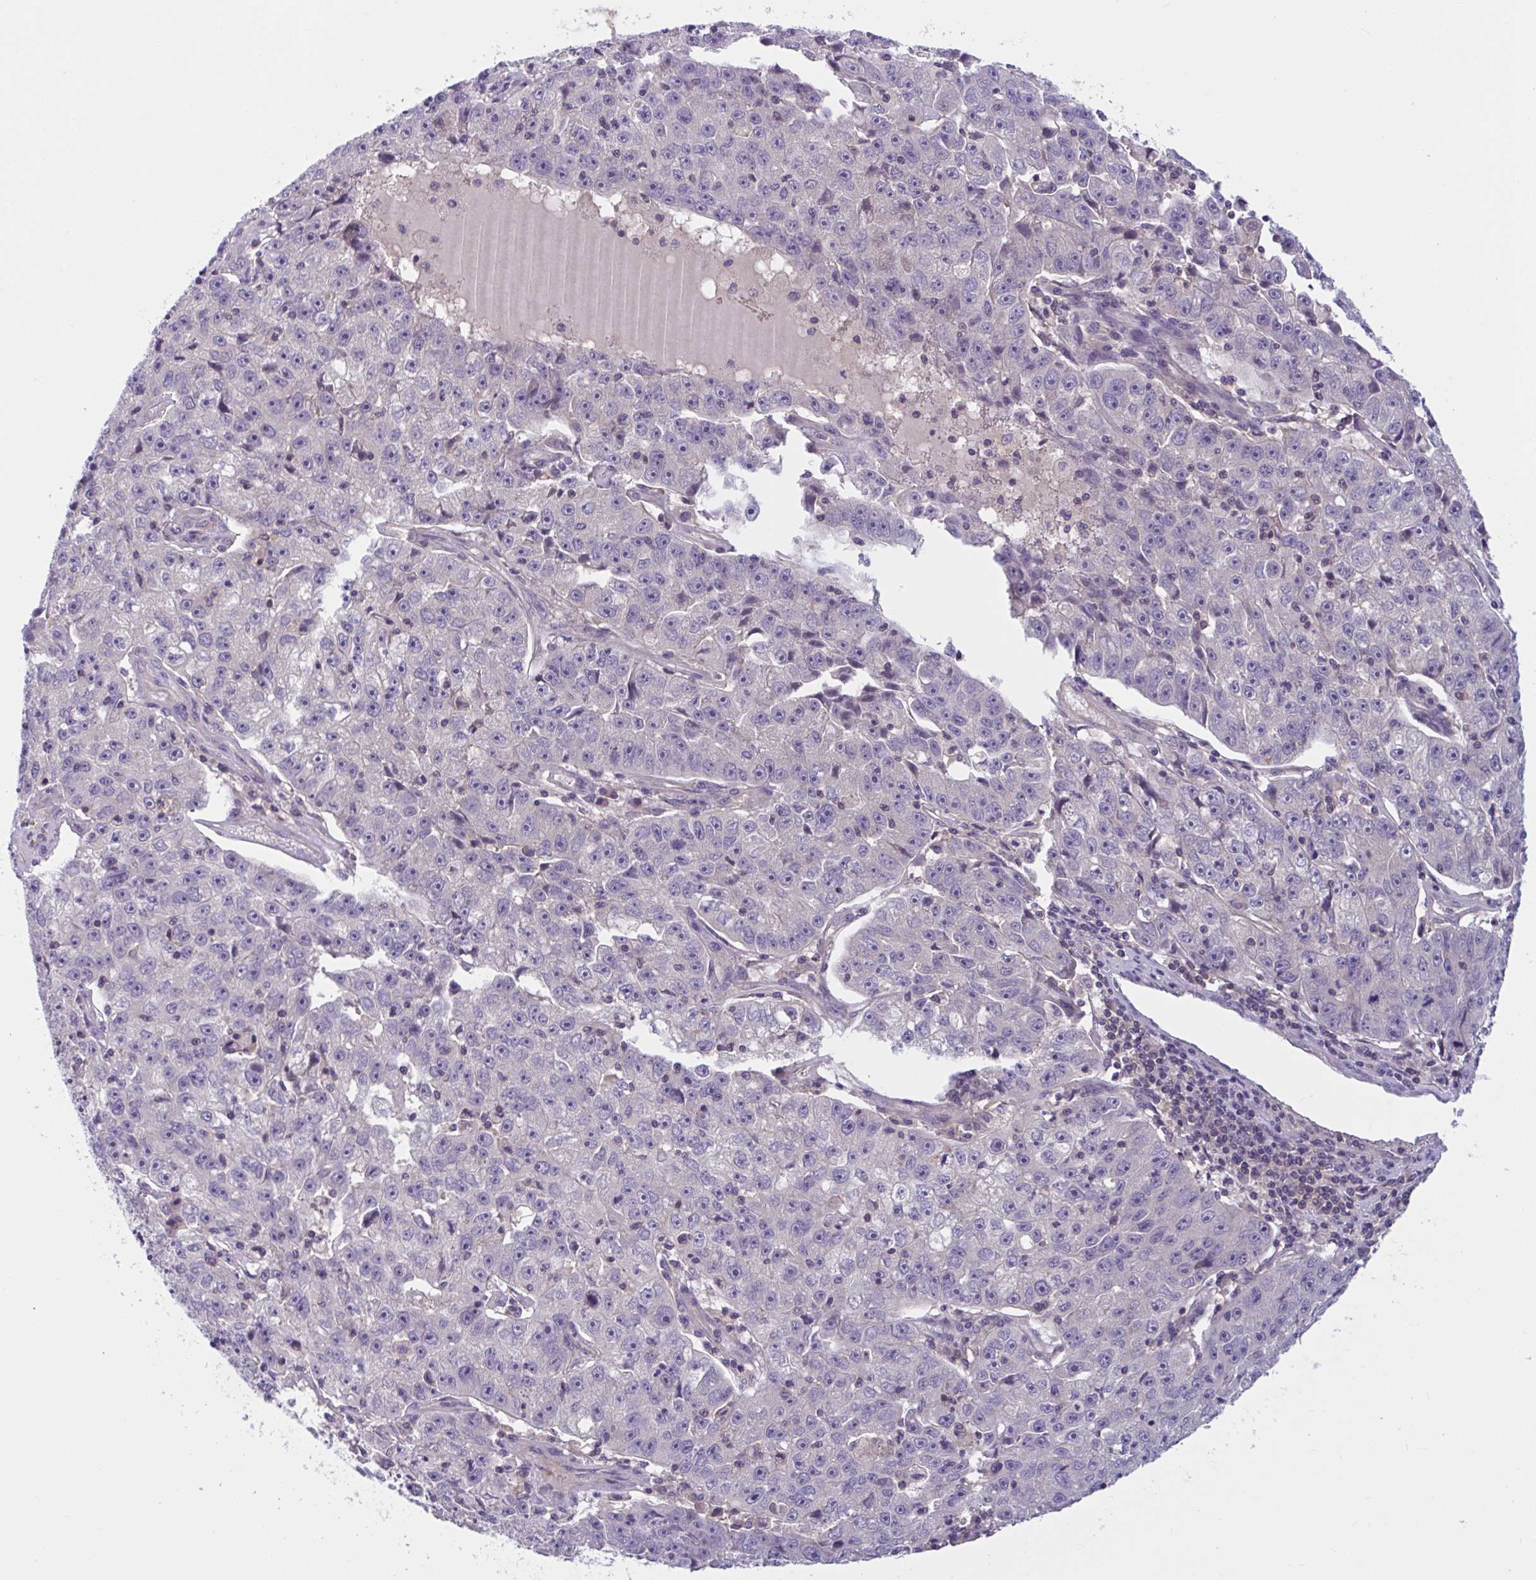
{"staining": {"intensity": "negative", "quantity": "none", "location": "none"}, "tissue": "lung cancer", "cell_type": "Tumor cells", "image_type": "cancer", "snomed": [{"axis": "morphology", "description": "Normal morphology"}, {"axis": "morphology", "description": "Adenocarcinoma, NOS"}, {"axis": "topography", "description": "Lymph node"}, {"axis": "topography", "description": "Lung"}], "caption": "IHC of adenocarcinoma (lung) demonstrates no positivity in tumor cells.", "gene": "WNT9B", "patient": {"sex": "female", "age": 57}}